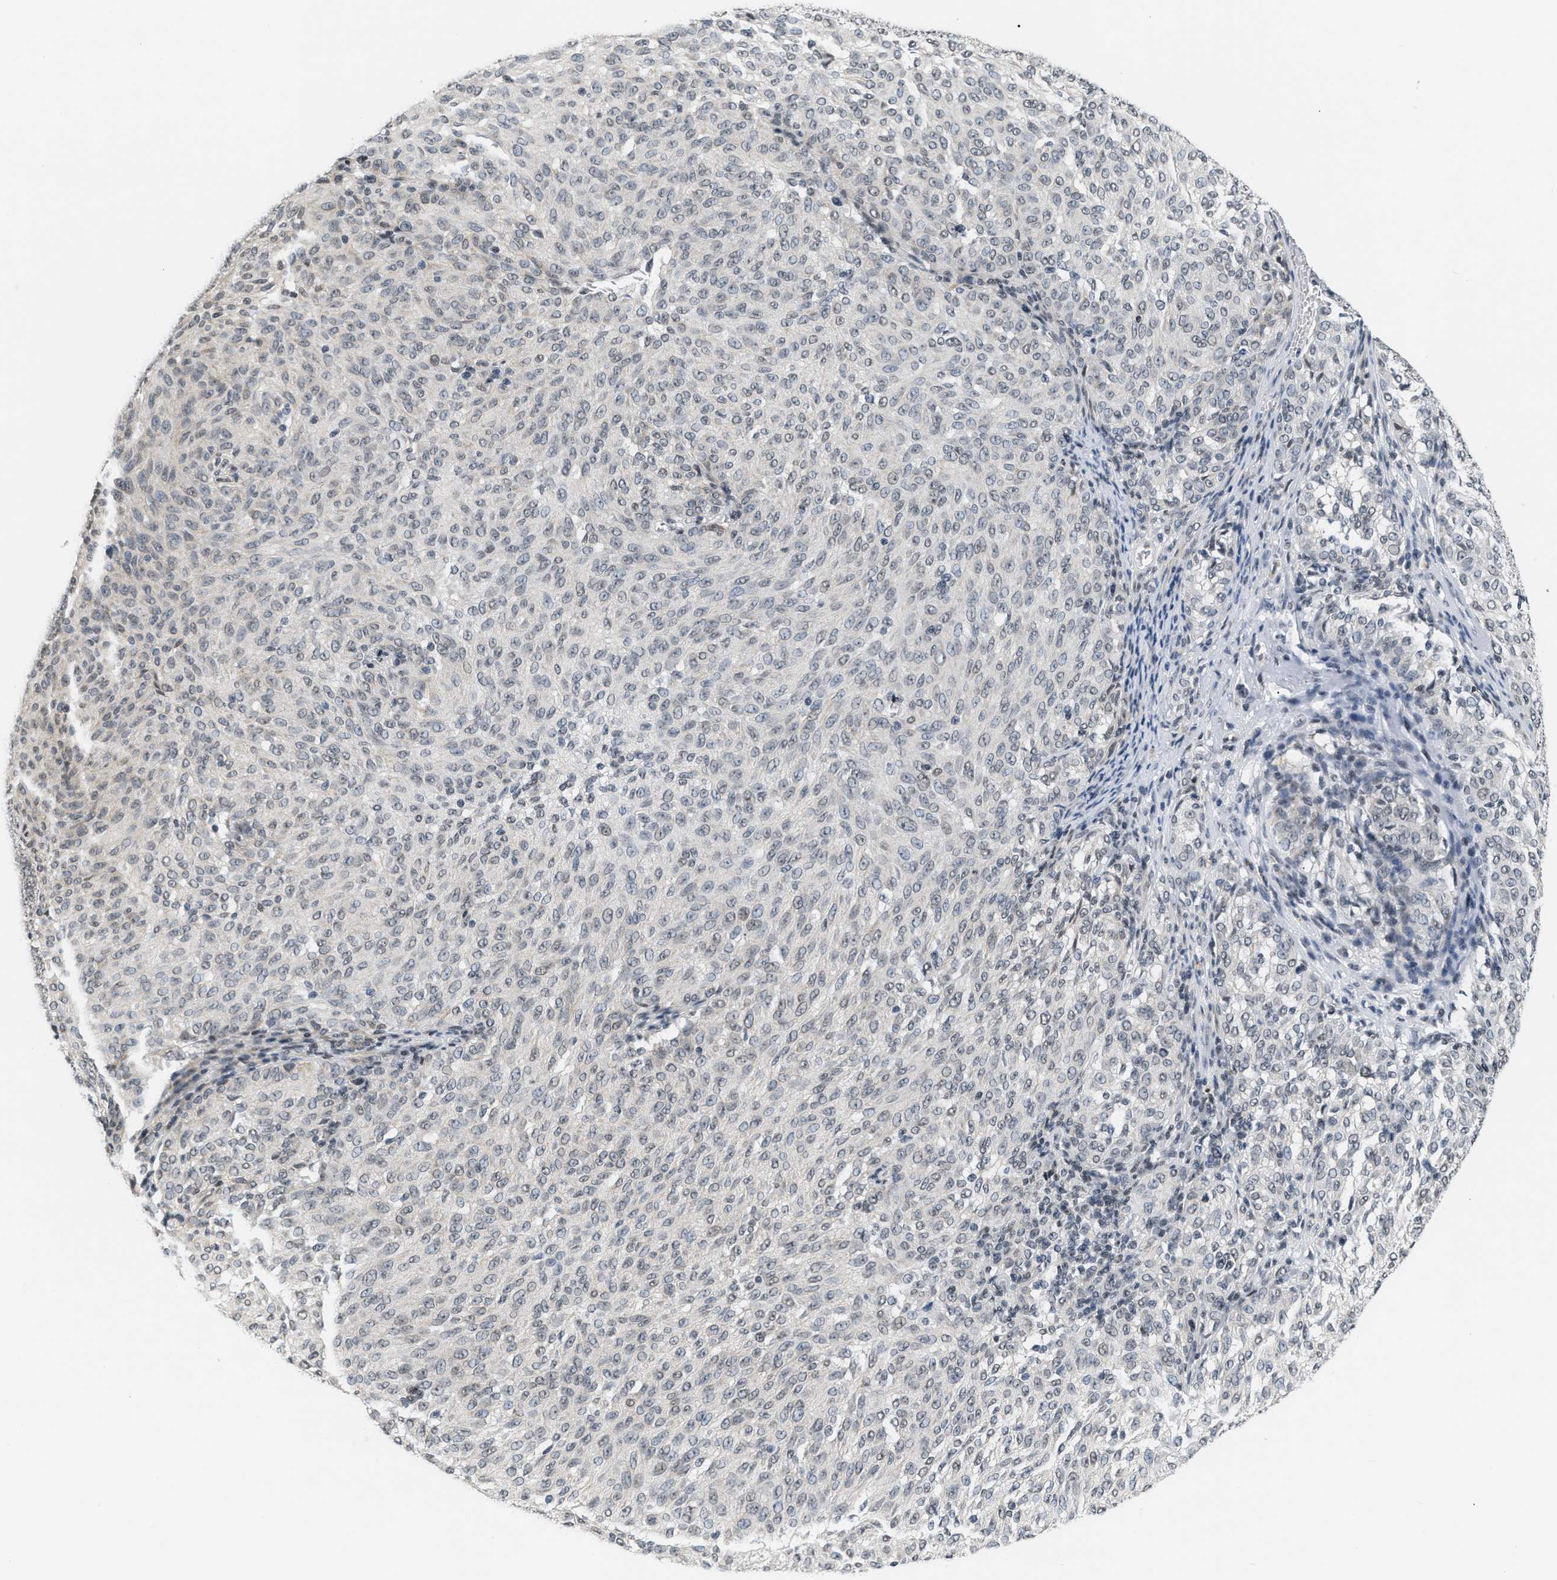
{"staining": {"intensity": "negative", "quantity": "none", "location": "none"}, "tissue": "melanoma", "cell_type": "Tumor cells", "image_type": "cancer", "snomed": [{"axis": "morphology", "description": "Malignant melanoma, NOS"}, {"axis": "topography", "description": "Skin"}], "caption": "The IHC photomicrograph has no significant staining in tumor cells of malignant melanoma tissue.", "gene": "RAF1", "patient": {"sex": "female", "age": 72}}